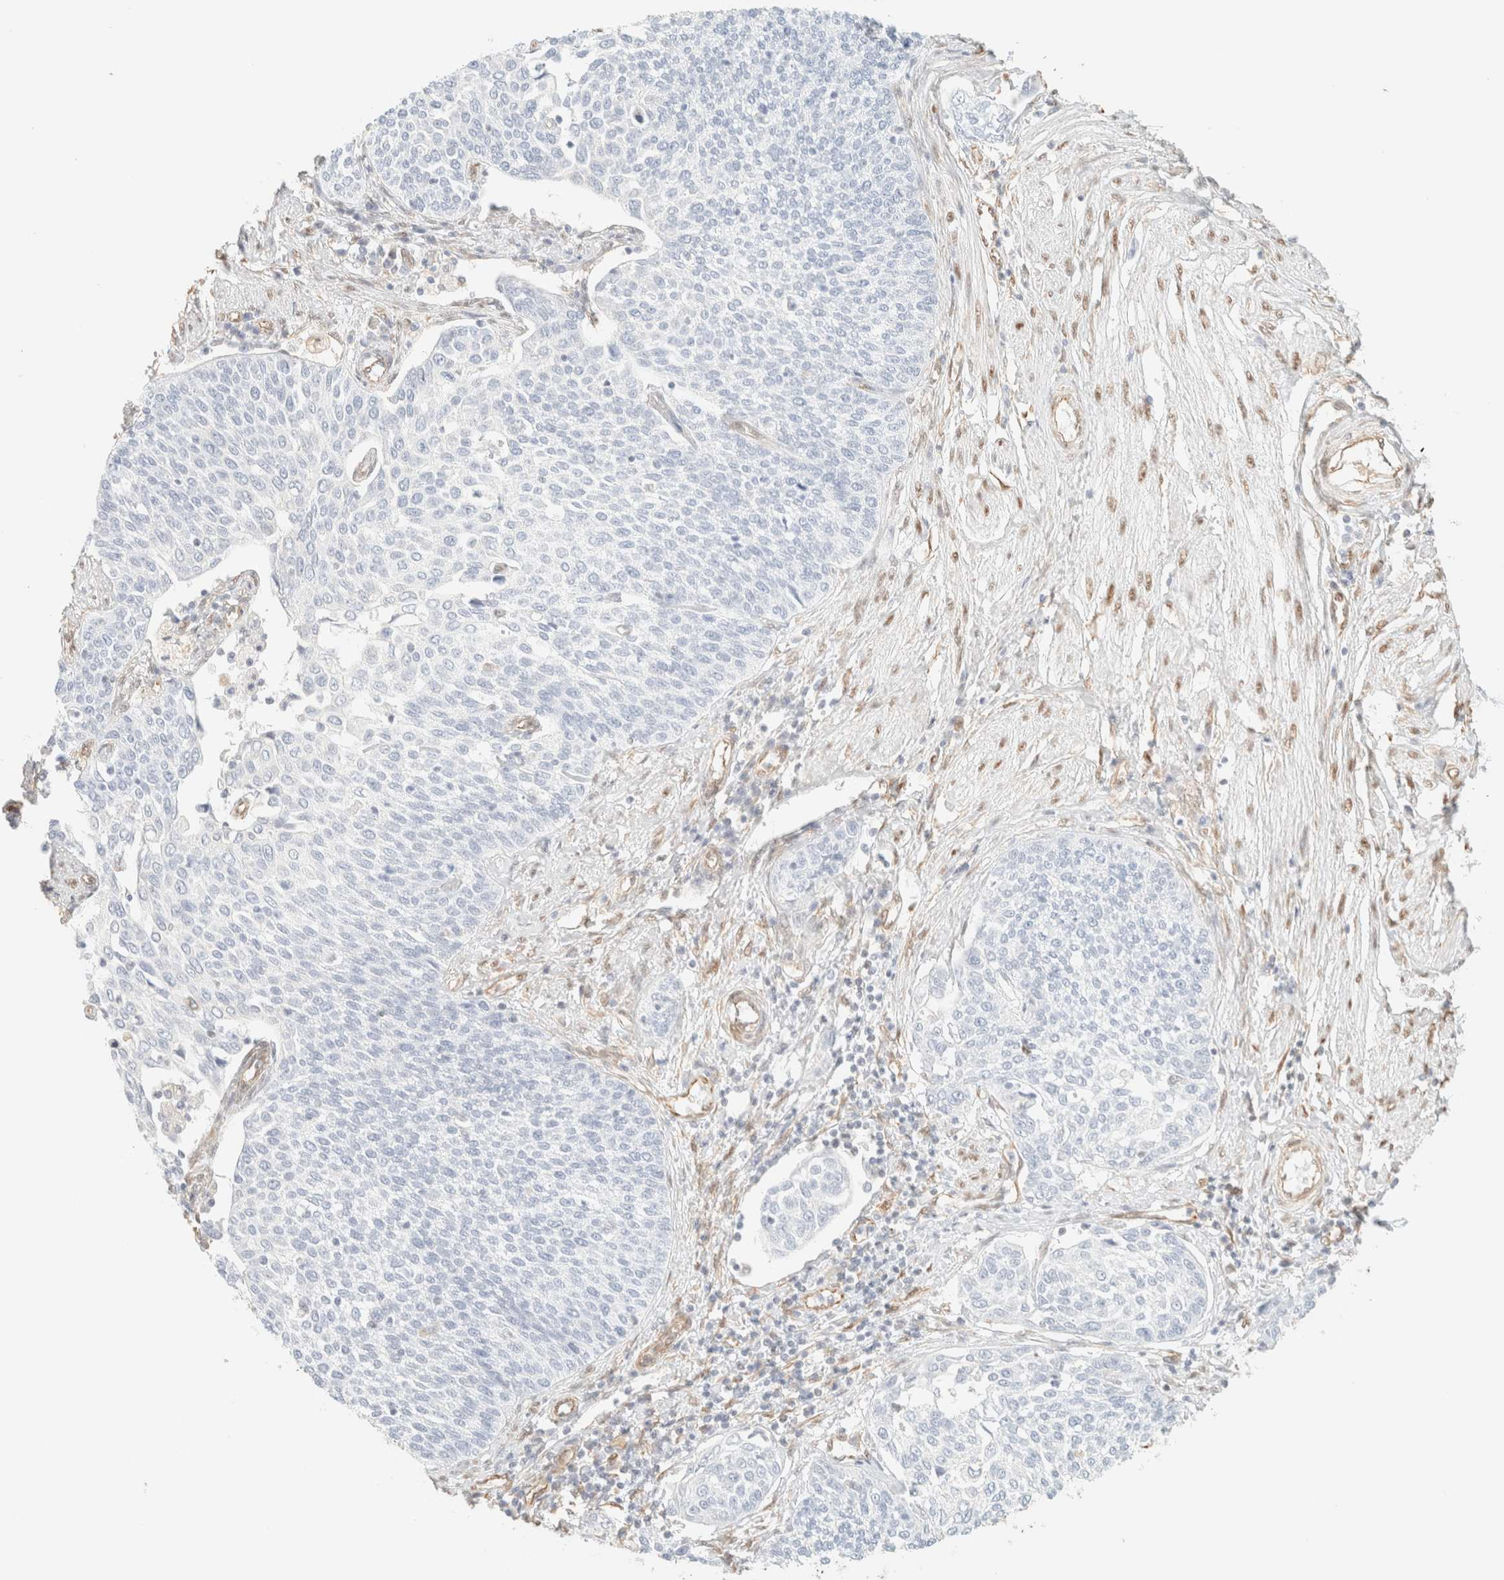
{"staining": {"intensity": "negative", "quantity": "none", "location": "none"}, "tissue": "cervical cancer", "cell_type": "Tumor cells", "image_type": "cancer", "snomed": [{"axis": "morphology", "description": "Squamous cell carcinoma, NOS"}, {"axis": "topography", "description": "Cervix"}], "caption": "Immunohistochemistry (IHC) of human cervical cancer shows no staining in tumor cells. The staining is performed using DAB brown chromogen with nuclei counter-stained in using hematoxylin.", "gene": "ZSCAN18", "patient": {"sex": "female", "age": 34}}